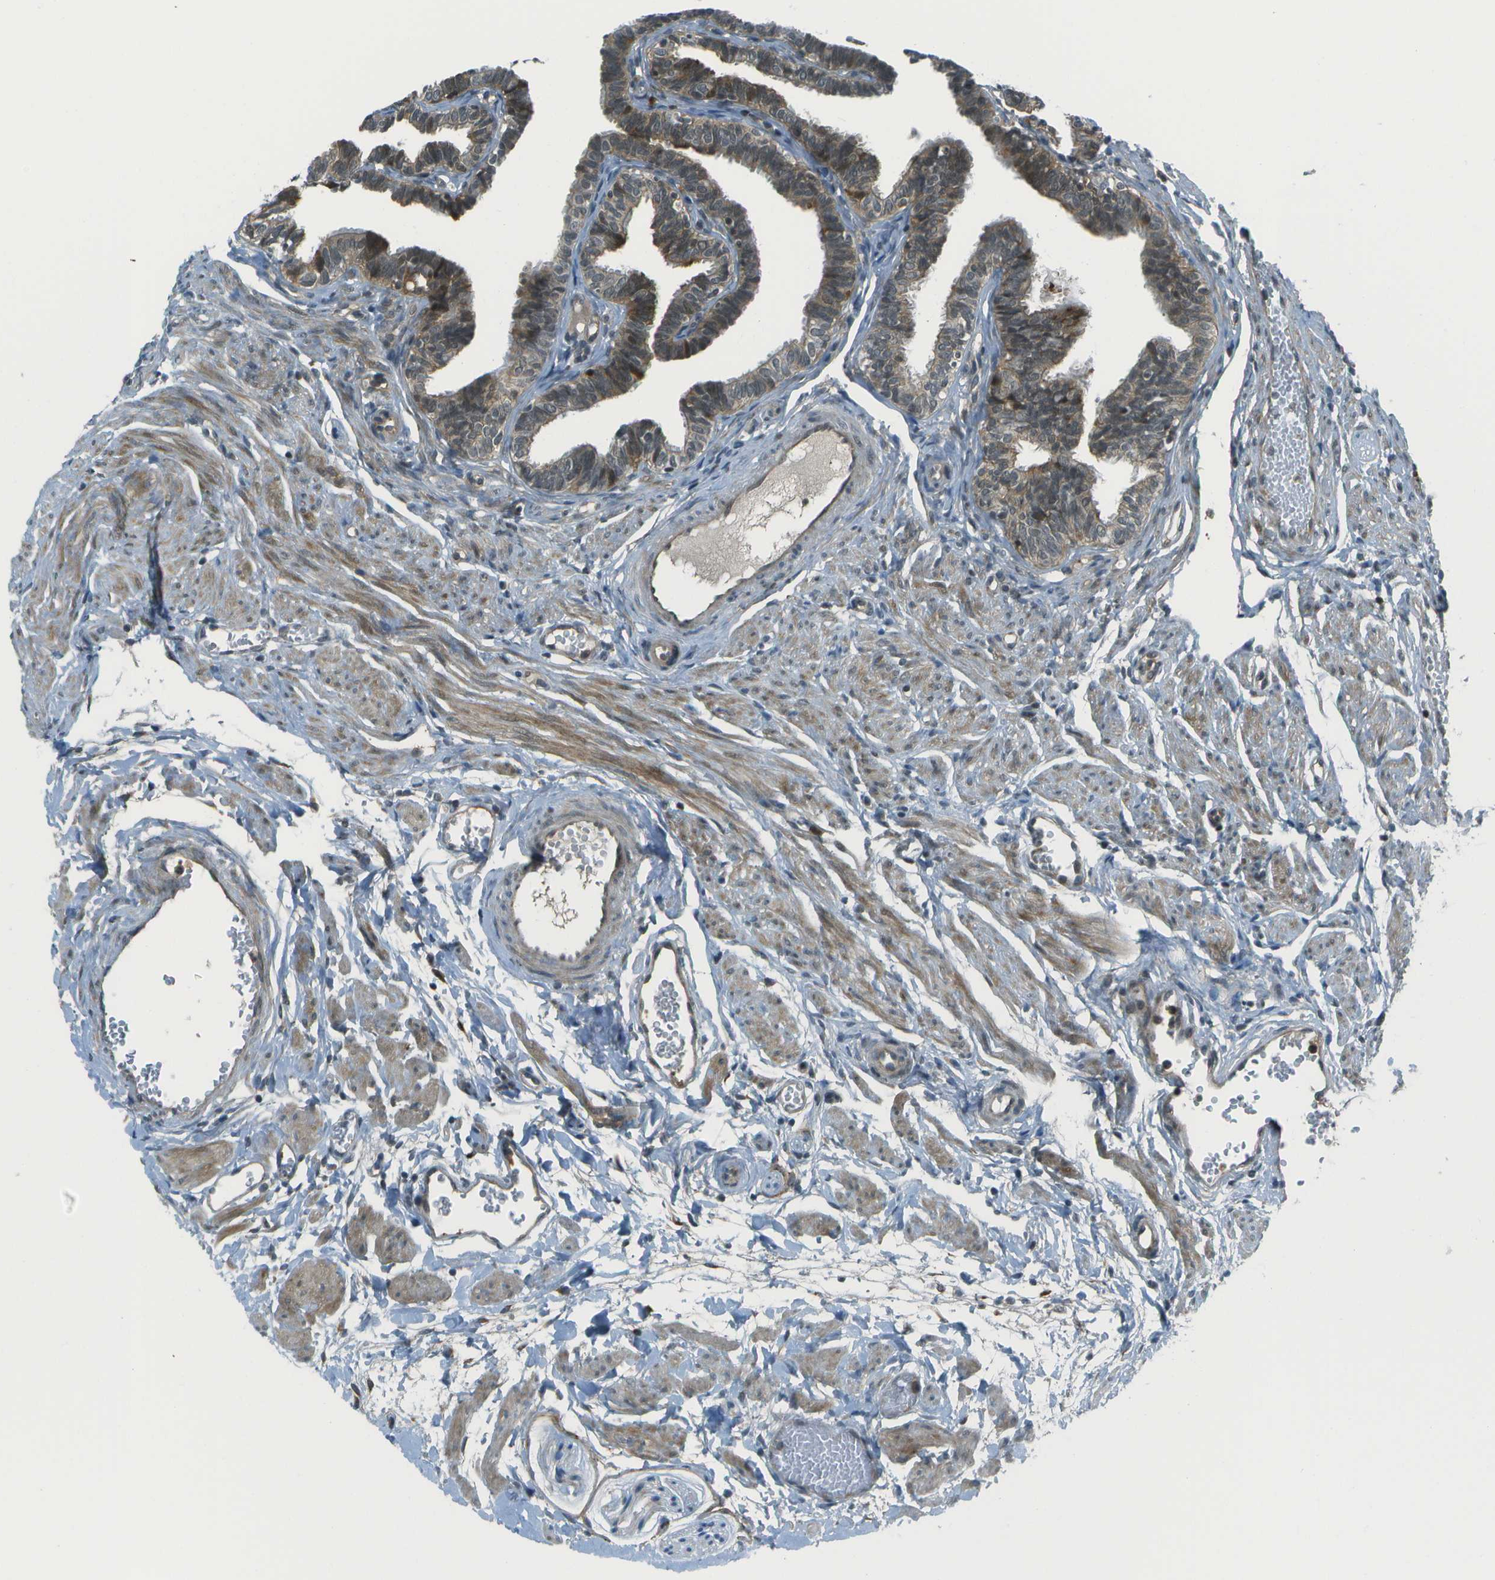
{"staining": {"intensity": "moderate", "quantity": ">75%", "location": "cytoplasmic/membranous"}, "tissue": "fallopian tube", "cell_type": "Glandular cells", "image_type": "normal", "snomed": [{"axis": "morphology", "description": "Normal tissue, NOS"}, {"axis": "topography", "description": "Fallopian tube"}, {"axis": "topography", "description": "Ovary"}], "caption": "Fallopian tube stained for a protein demonstrates moderate cytoplasmic/membranous positivity in glandular cells.", "gene": "TMEM19", "patient": {"sex": "female", "age": 23}}